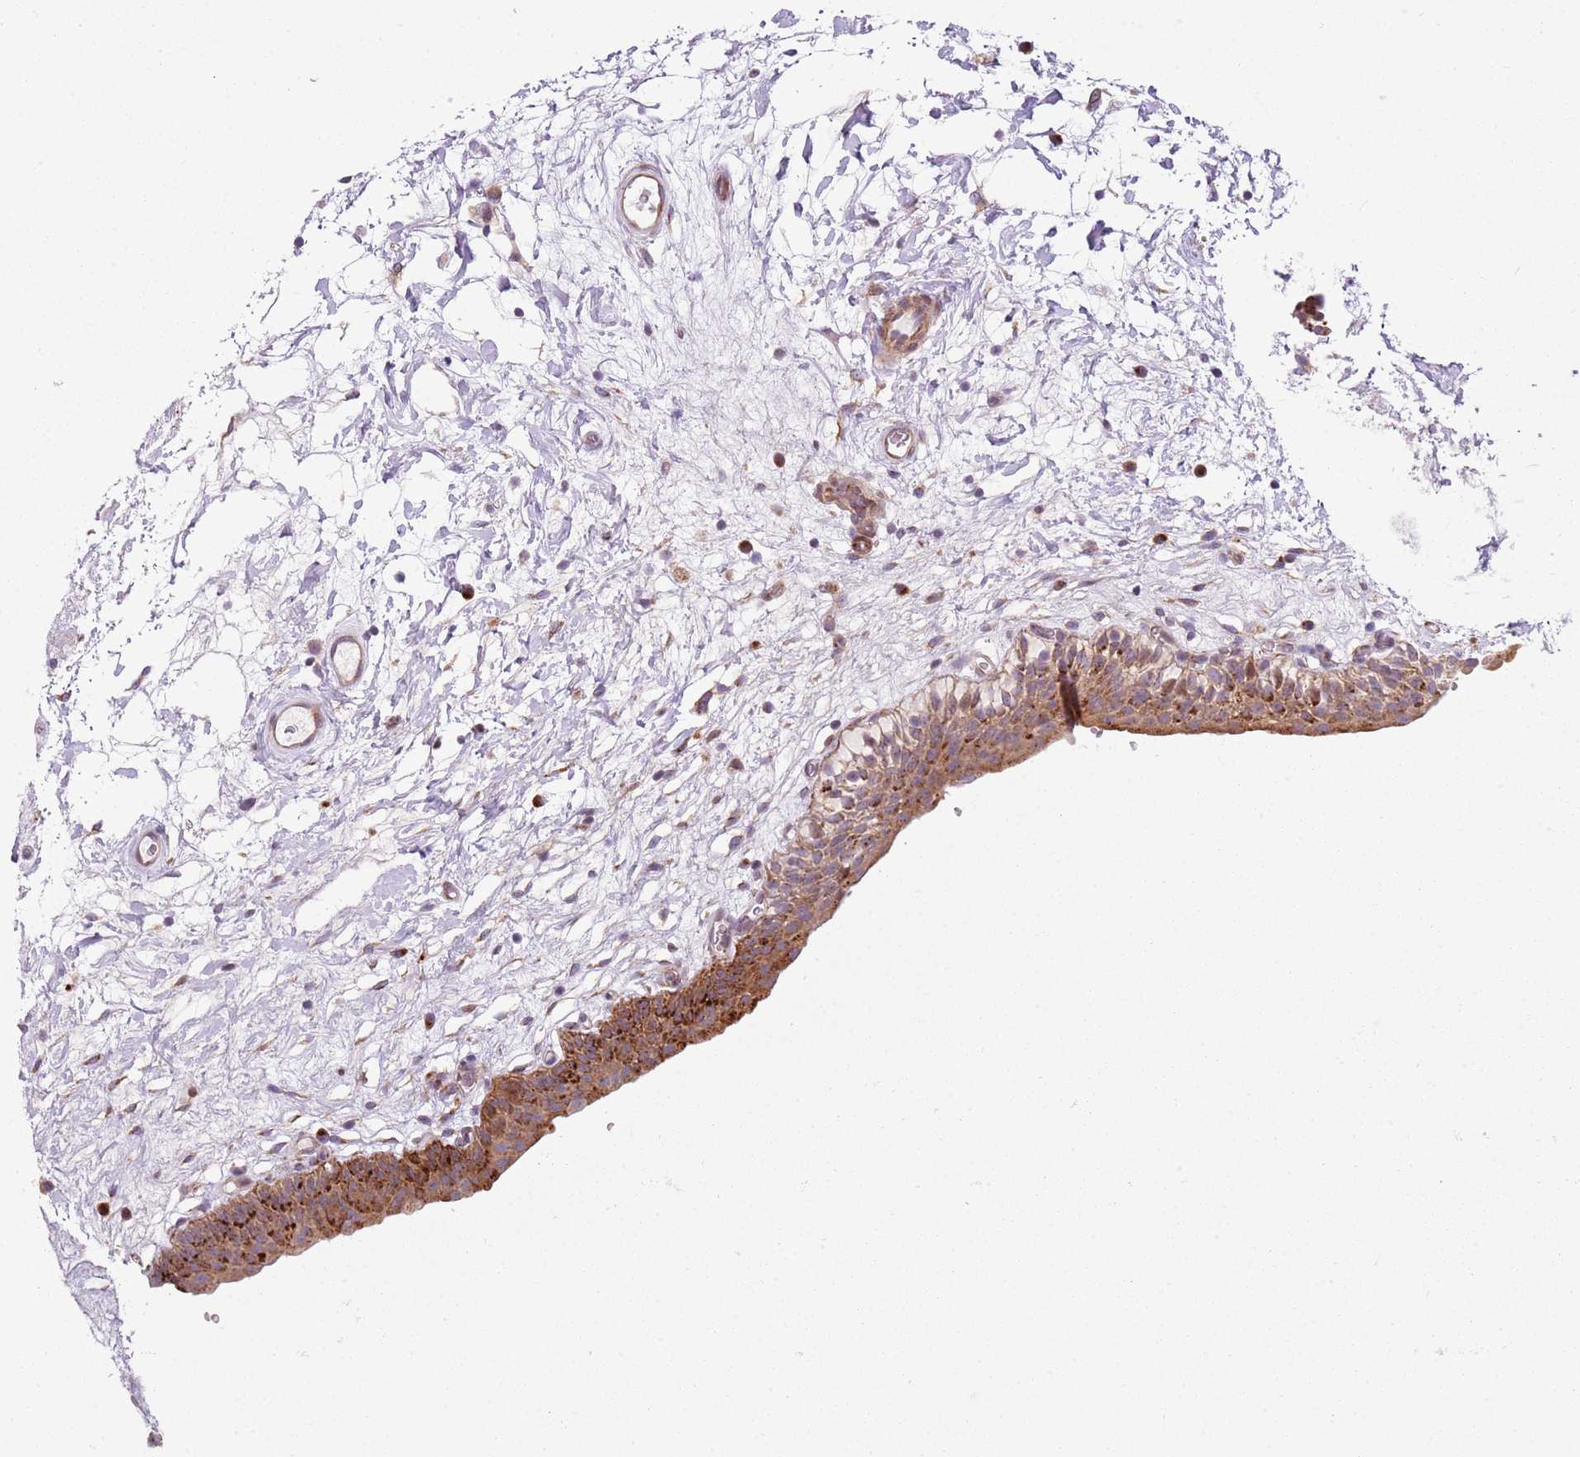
{"staining": {"intensity": "strong", "quantity": "25%-75%", "location": "cytoplasmic/membranous"}, "tissue": "urinary bladder", "cell_type": "Urothelial cells", "image_type": "normal", "snomed": [{"axis": "morphology", "description": "Normal tissue, NOS"}, {"axis": "topography", "description": "Urinary bladder"}], "caption": "This is a photomicrograph of IHC staining of normal urinary bladder, which shows strong staining in the cytoplasmic/membranous of urothelial cells.", "gene": "PVRIG", "patient": {"sex": "male", "age": 83}}